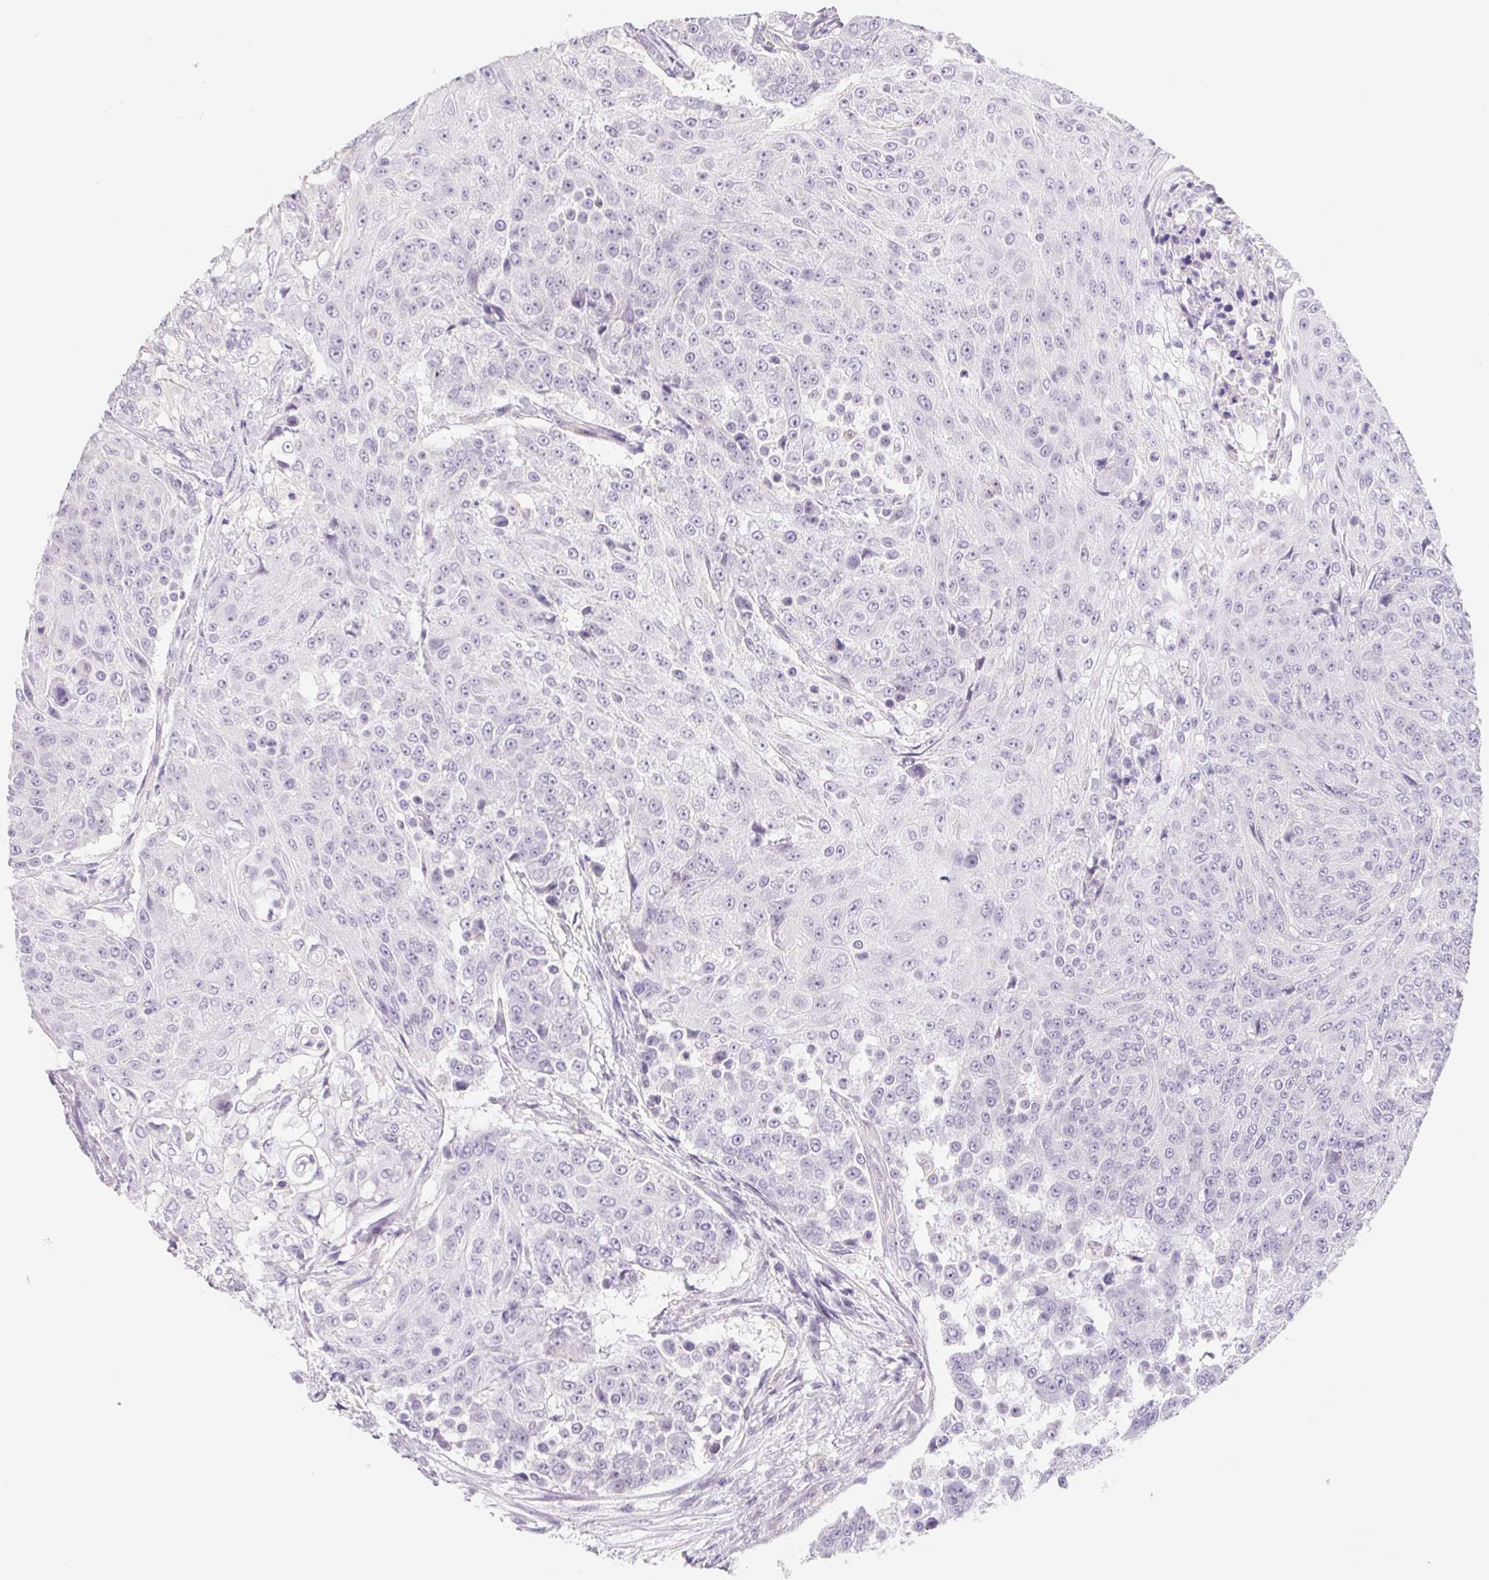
{"staining": {"intensity": "negative", "quantity": "none", "location": "none"}, "tissue": "urothelial cancer", "cell_type": "Tumor cells", "image_type": "cancer", "snomed": [{"axis": "morphology", "description": "Urothelial carcinoma, High grade"}, {"axis": "topography", "description": "Urinary bladder"}], "caption": "A micrograph of urothelial cancer stained for a protein displays no brown staining in tumor cells. (Immunohistochemistry (ihc), brightfield microscopy, high magnification).", "gene": "CTNND2", "patient": {"sex": "female", "age": 63}}